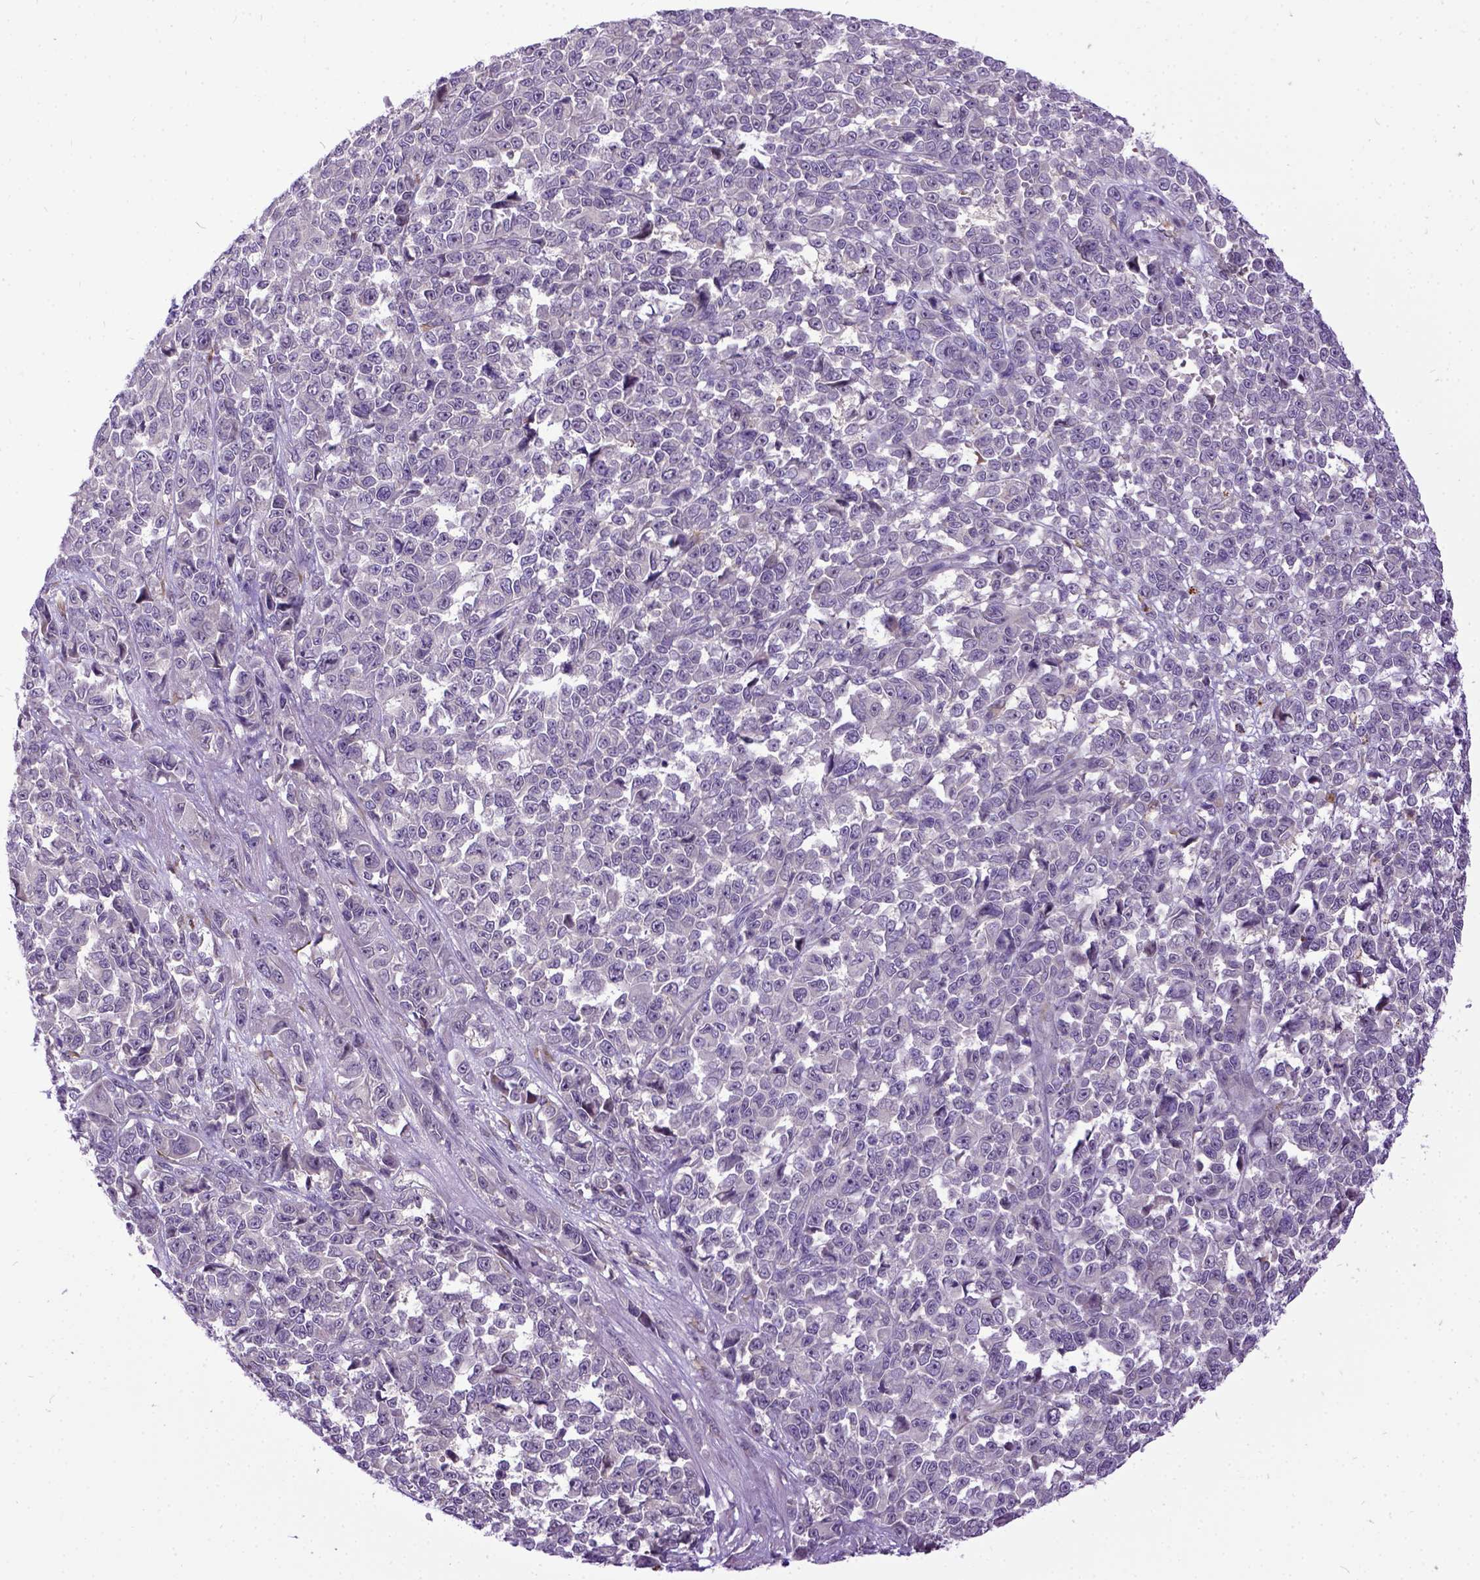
{"staining": {"intensity": "negative", "quantity": "none", "location": "none"}, "tissue": "melanoma", "cell_type": "Tumor cells", "image_type": "cancer", "snomed": [{"axis": "morphology", "description": "Malignant melanoma, NOS"}, {"axis": "topography", "description": "Skin"}], "caption": "Immunohistochemistry micrograph of human melanoma stained for a protein (brown), which displays no positivity in tumor cells.", "gene": "NEK5", "patient": {"sex": "female", "age": 95}}